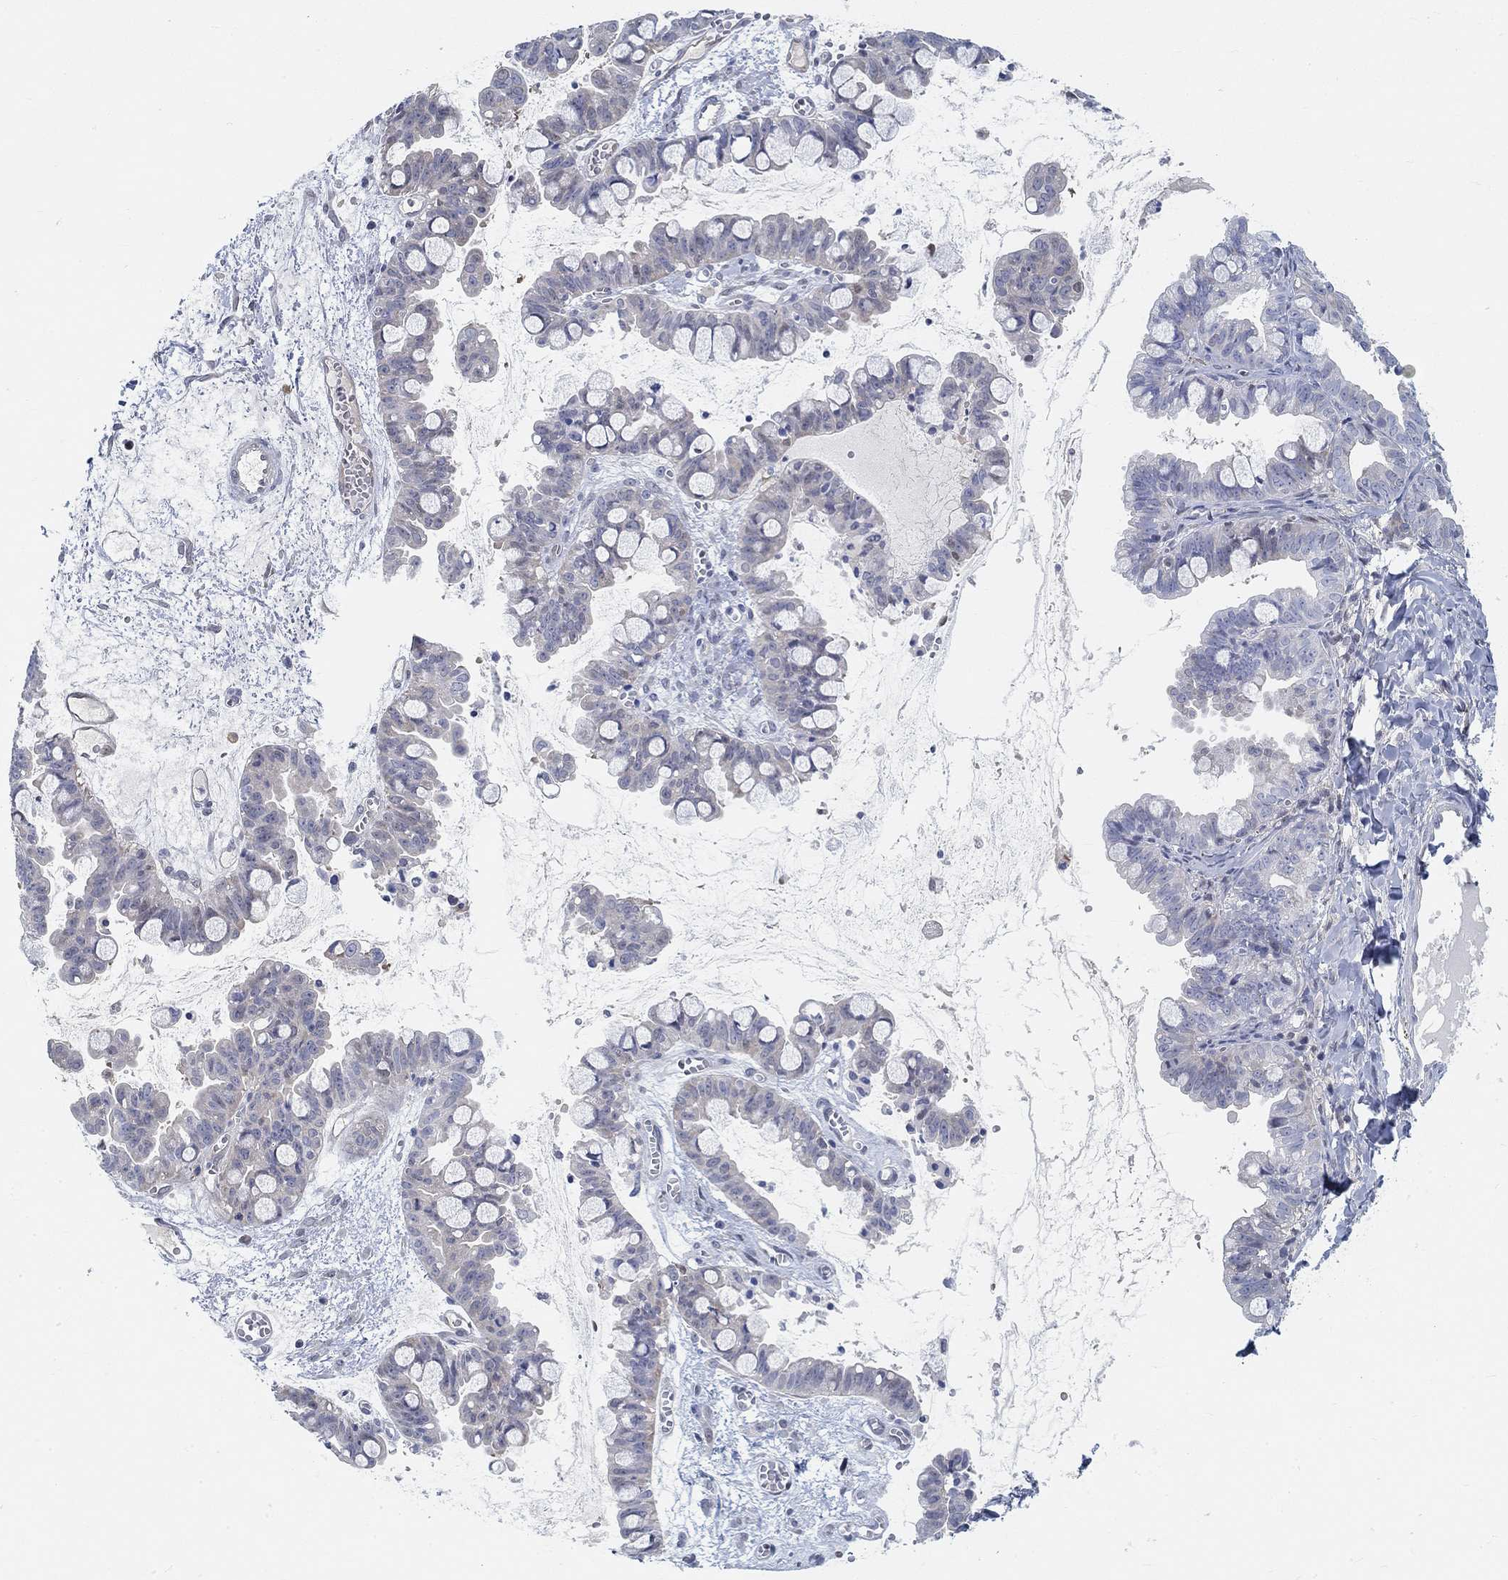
{"staining": {"intensity": "negative", "quantity": "none", "location": "none"}, "tissue": "ovarian cancer", "cell_type": "Tumor cells", "image_type": "cancer", "snomed": [{"axis": "morphology", "description": "Cystadenocarcinoma, mucinous, NOS"}, {"axis": "topography", "description": "Ovary"}], "caption": "DAB immunohistochemical staining of human ovarian mucinous cystadenocarcinoma reveals no significant staining in tumor cells. (DAB (3,3'-diaminobenzidine) IHC visualized using brightfield microscopy, high magnification).", "gene": "SNTG2", "patient": {"sex": "female", "age": 63}}